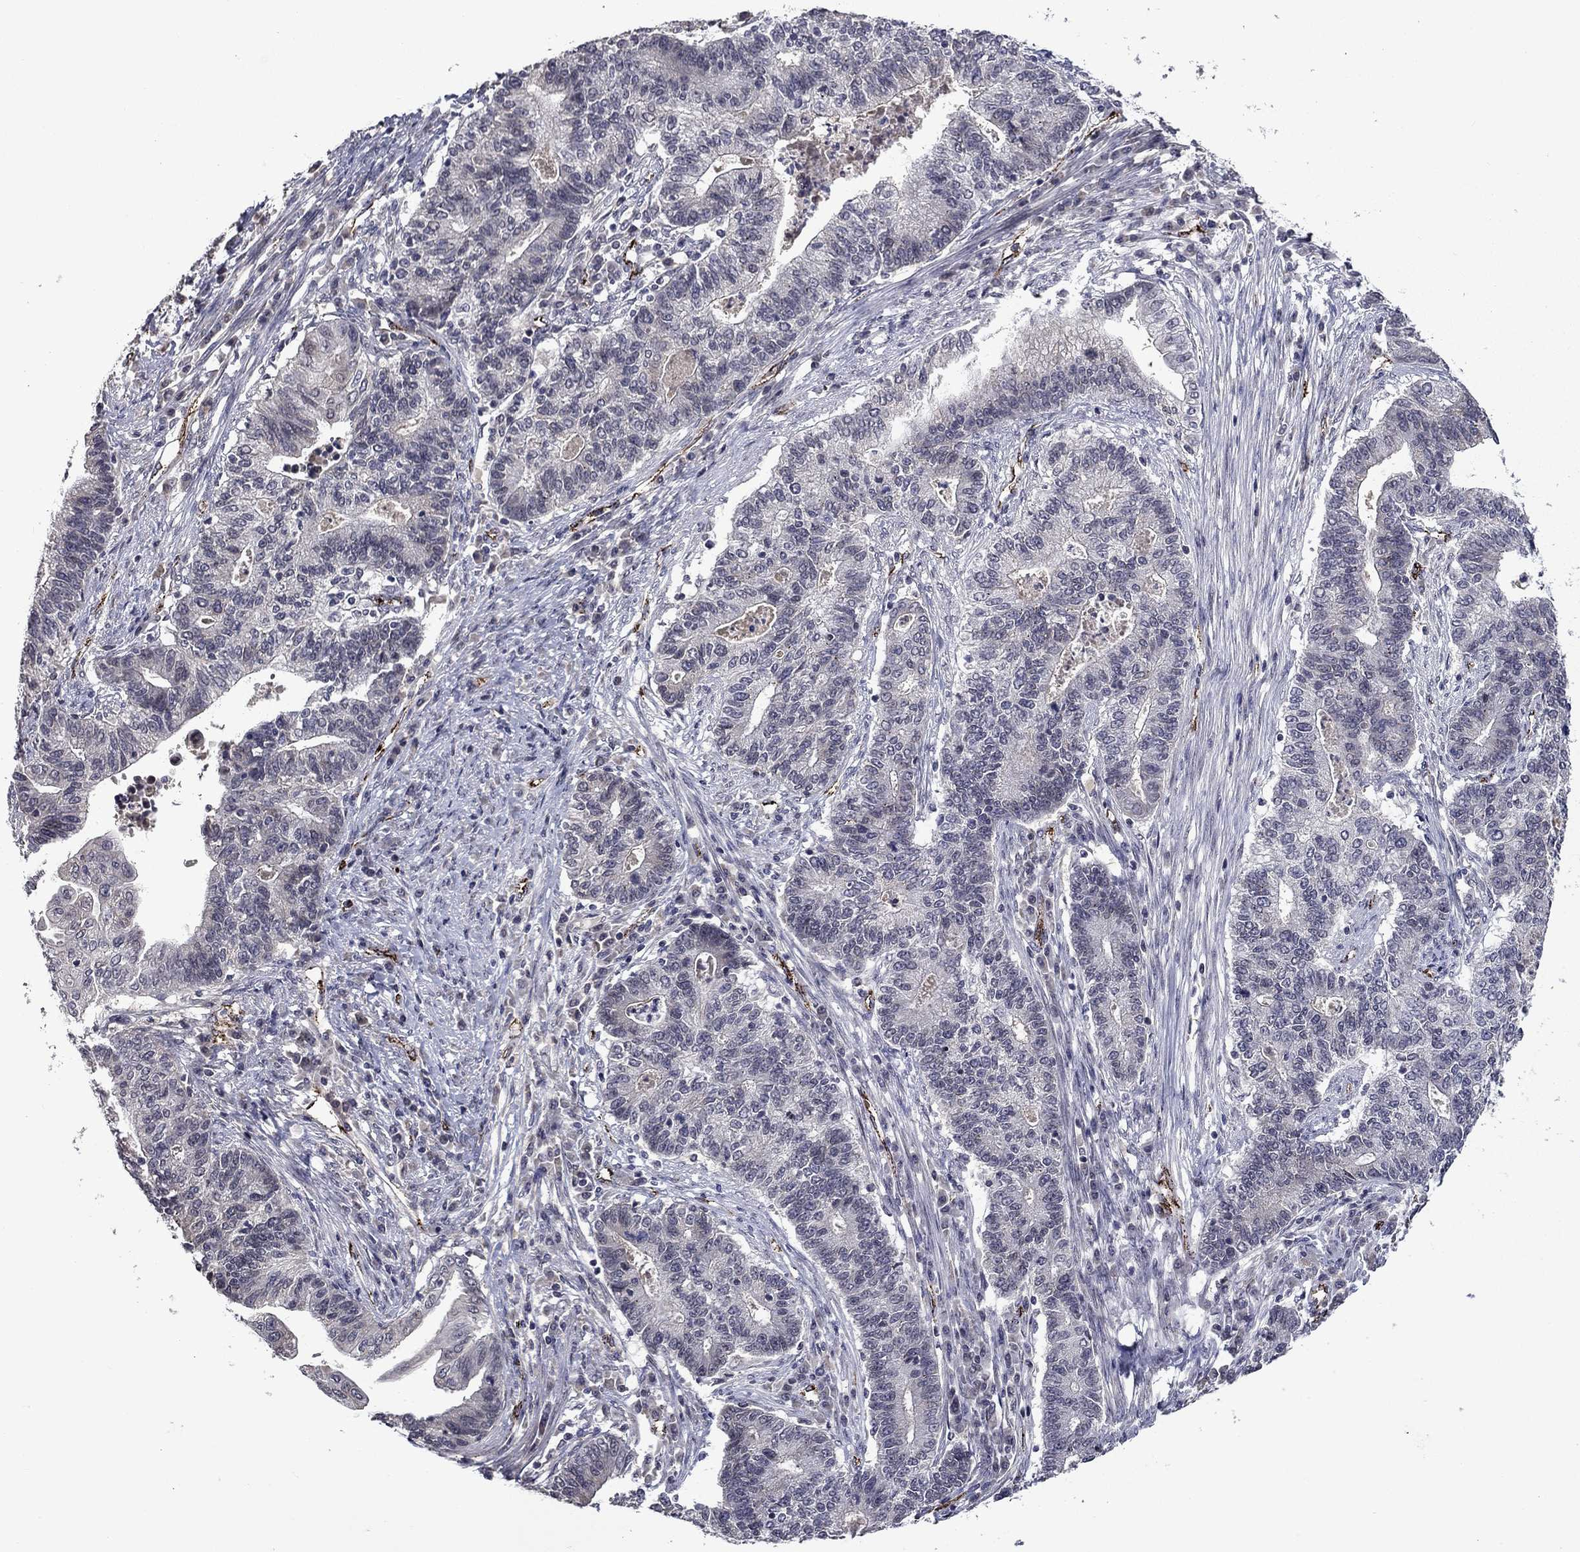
{"staining": {"intensity": "negative", "quantity": "none", "location": "none"}, "tissue": "endometrial cancer", "cell_type": "Tumor cells", "image_type": "cancer", "snomed": [{"axis": "morphology", "description": "Adenocarcinoma, NOS"}, {"axis": "topography", "description": "Uterus"}, {"axis": "topography", "description": "Endometrium"}], "caption": "A photomicrograph of endometrial cancer stained for a protein displays no brown staining in tumor cells.", "gene": "SLITRK1", "patient": {"sex": "female", "age": 54}}